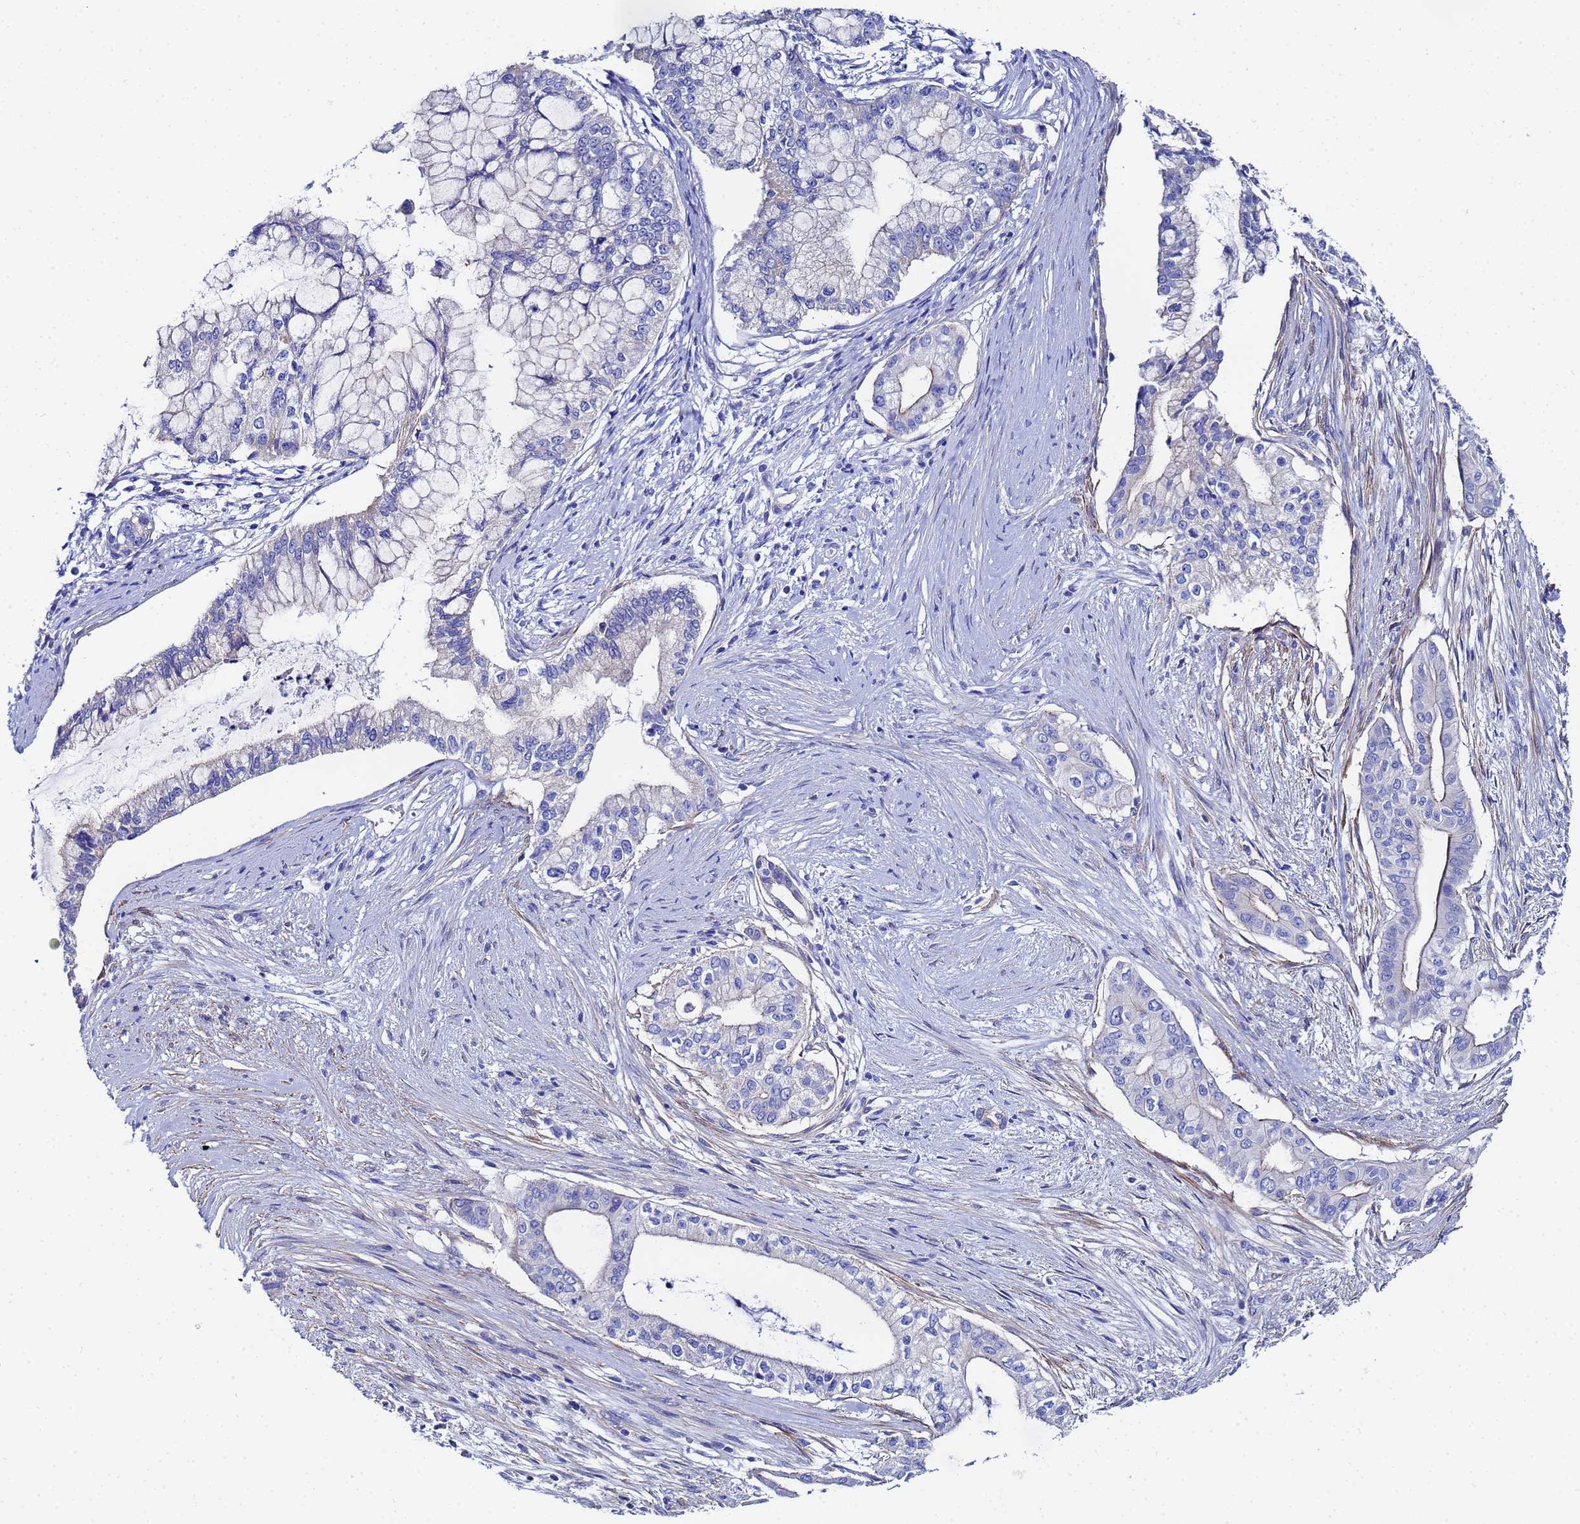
{"staining": {"intensity": "negative", "quantity": "none", "location": "none"}, "tissue": "pancreatic cancer", "cell_type": "Tumor cells", "image_type": "cancer", "snomed": [{"axis": "morphology", "description": "Adenocarcinoma, NOS"}, {"axis": "topography", "description": "Pancreas"}], "caption": "This is an immunohistochemistry photomicrograph of pancreatic adenocarcinoma. There is no positivity in tumor cells.", "gene": "RAB39B", "patient": {"sex": "male", "age": 46}}